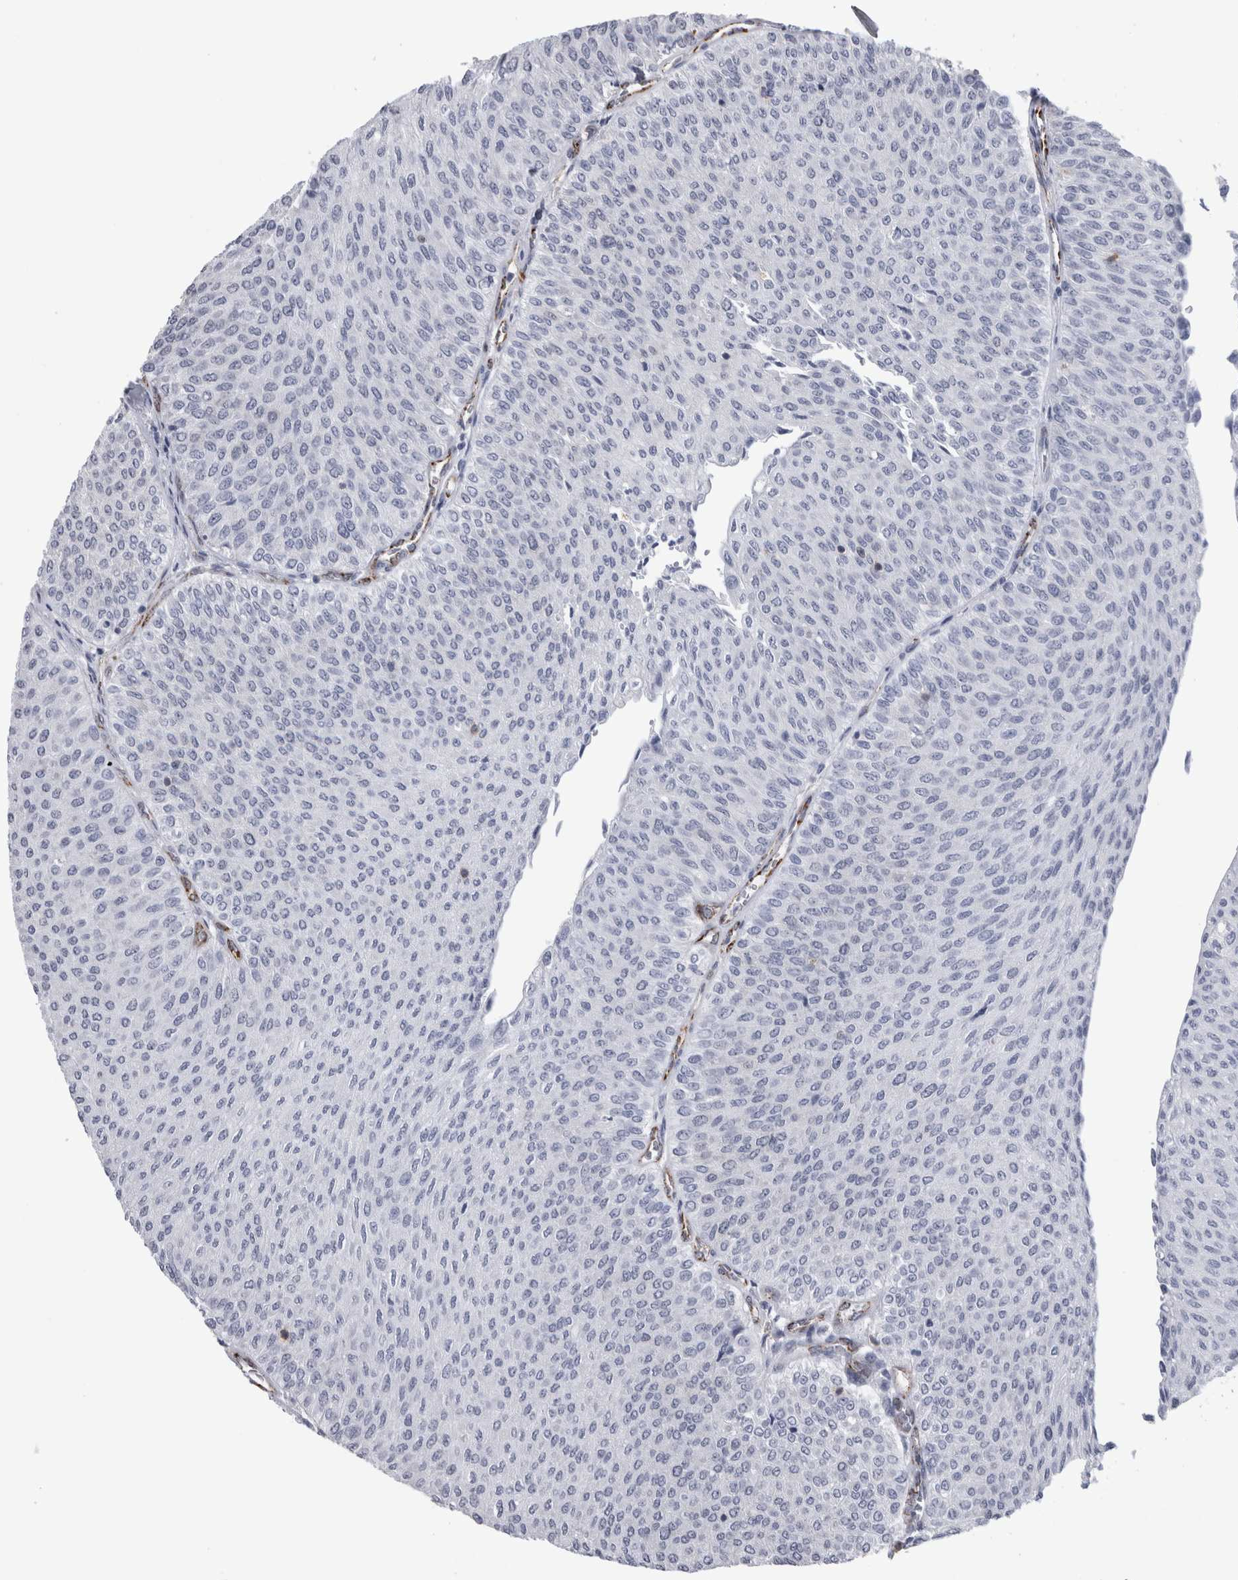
{"staining": {"intensity": "negative", "quantity": "none", "location": "none"}, "tissue": "urothelial cancer", "cell_type": "Tumor cells", "image_type": "cancer", "snomed": [{"axis": "morphology", "description": "Urothelial carcinoma, Low grade"}, {"axis": "topography", "description": "Urinary bladder"}], "caption": "This is a photomicrograph of immunohistochemistry (IHC) staining of urothelial cancer, which shows no expression in tumor cells.", "gene": "ACOT7", "patient": {"sex": "male", "age": 78}}